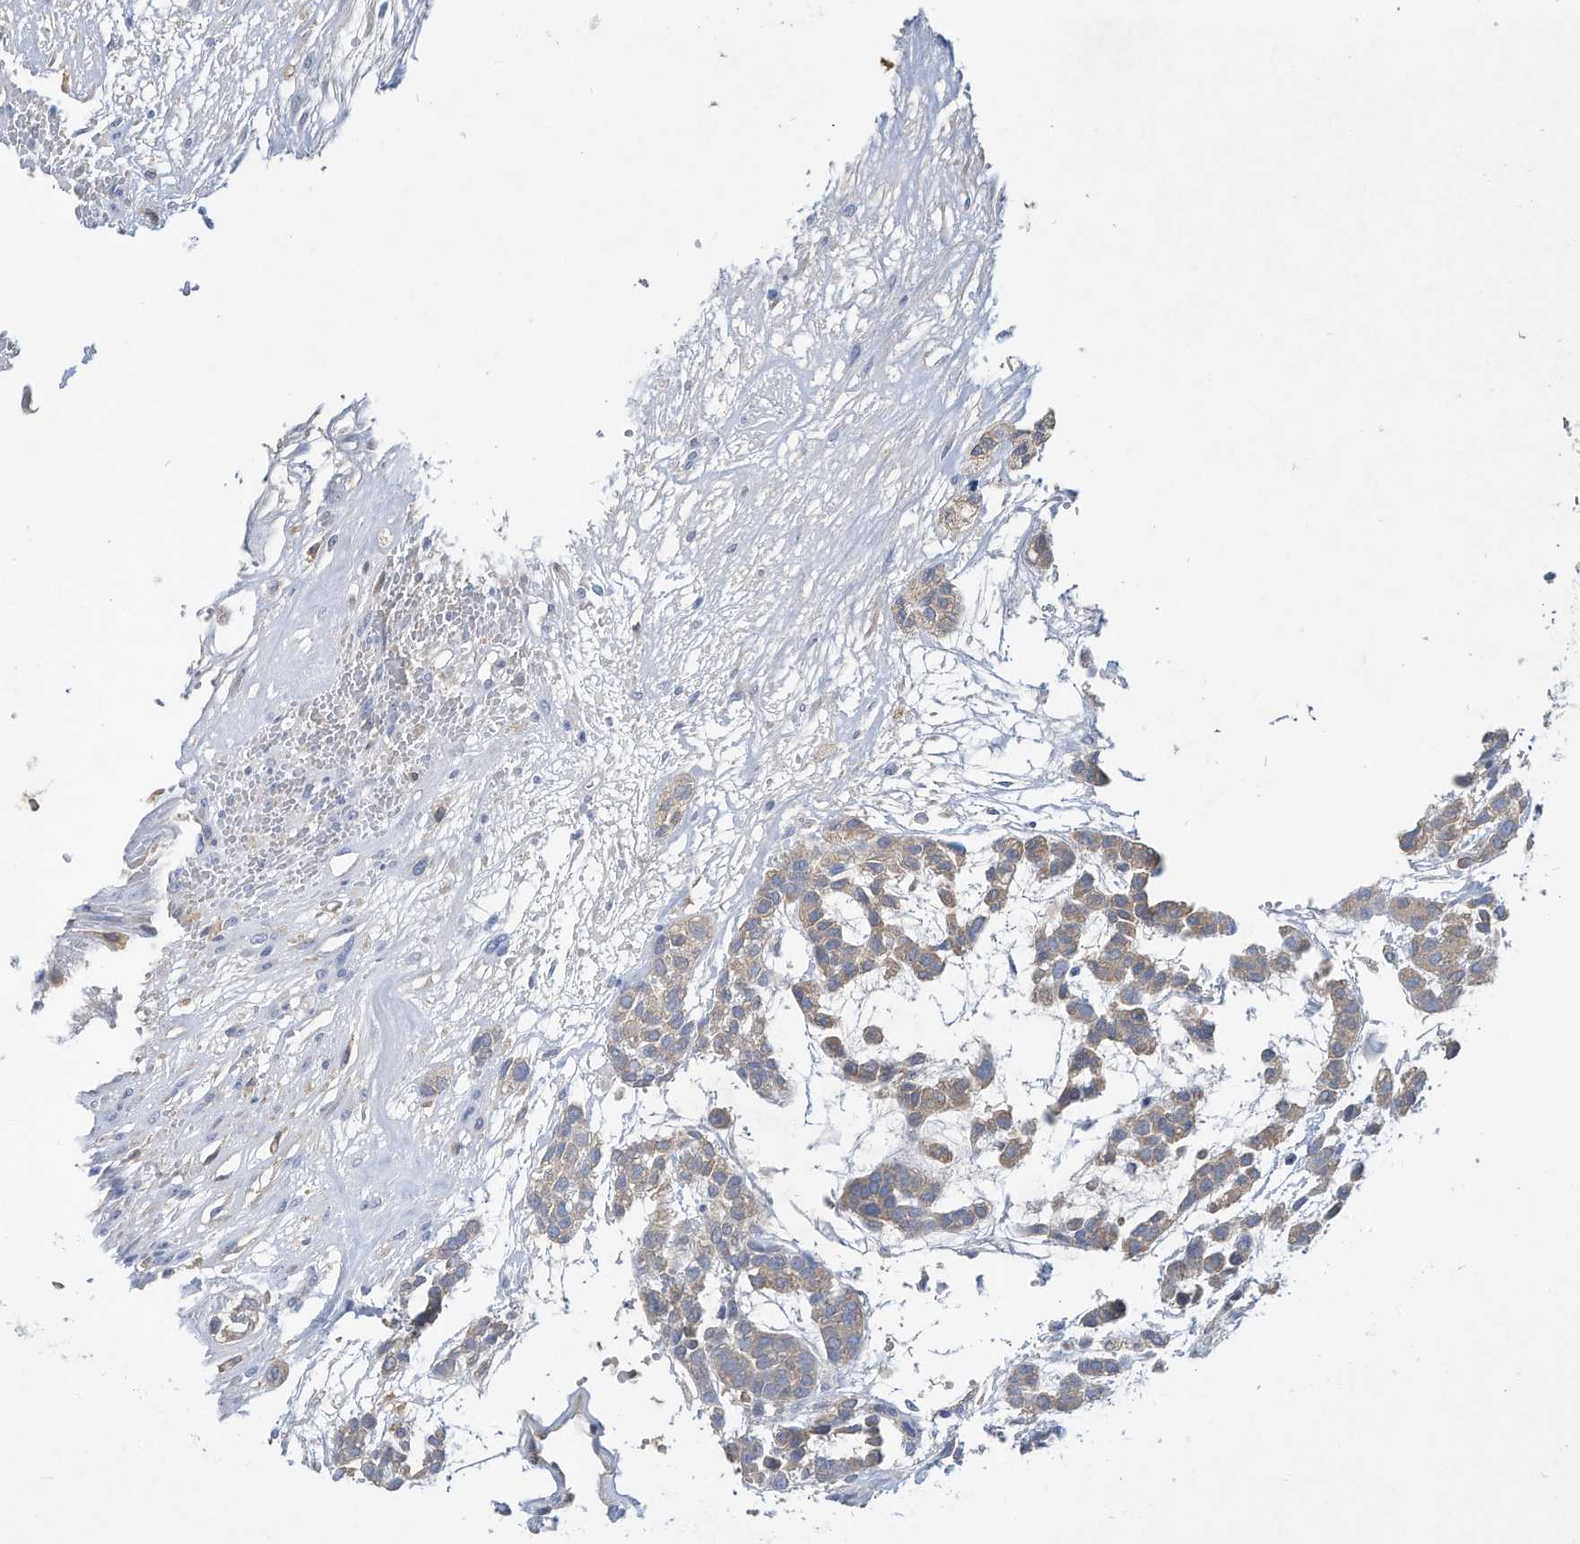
{"staining": {"intensity": "negative", "quantity": "none", "location": "none"}, "tissue": "head and neck cancer", "cell_type": "Tumor cells", "image_type": "cancer", "snomed": [{"axis": "morphology", "description": "Adenocarcinoma, NOS"}, {"axis": "morphology", "description": "Adenoma, NOS"}, {"axis": "topography", "description": "Head-Neck"}], "caption": "DAB (3,3'-diaminobenzidine) immunohistochemical staining of head and neck cancer demonstrates no significant staining in tumor cells.", "gene": "HAS3", "patient": {"sex": "female", "age": 55}}